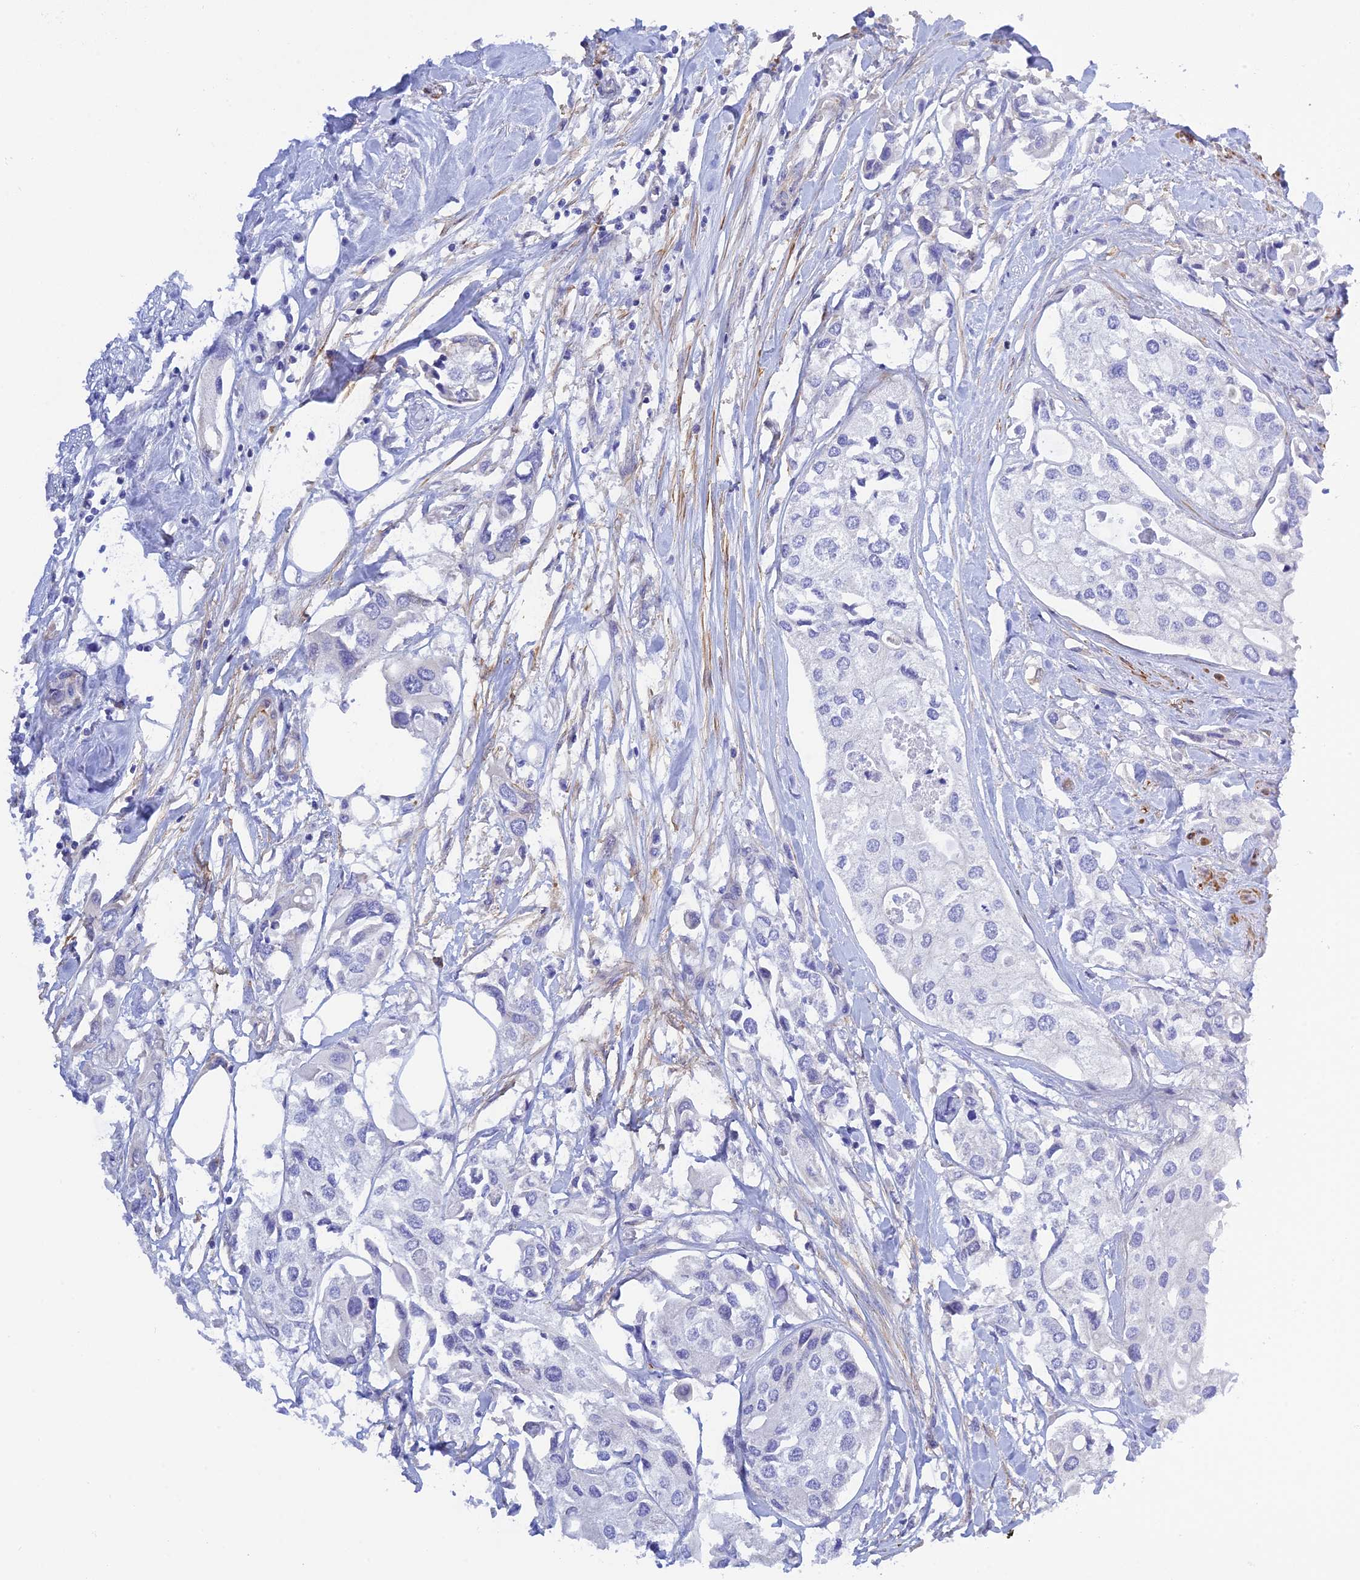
{"staining": {"intensity": "negative", "quantity": "none", "location": "none"}, "tissue": "urothelial cancer", "cell_type": "Tumor cells", "image_type": "cancer", "snomed": [{"axis": "morphology", "description": "Urothelial carcinoma, High grade"}, {"axis": "topography", "description": "Urinary bladder"}], "caption": "DAB immunohistochemical staining of human urothelial cancer demonstrates no significant positivity in tumor cells. (Immunohistochemistry (ihc), brightfield microscopy, high magnification).", "gene": "ZDHHC16", "patient": {"sex": "male", "age": 64}}